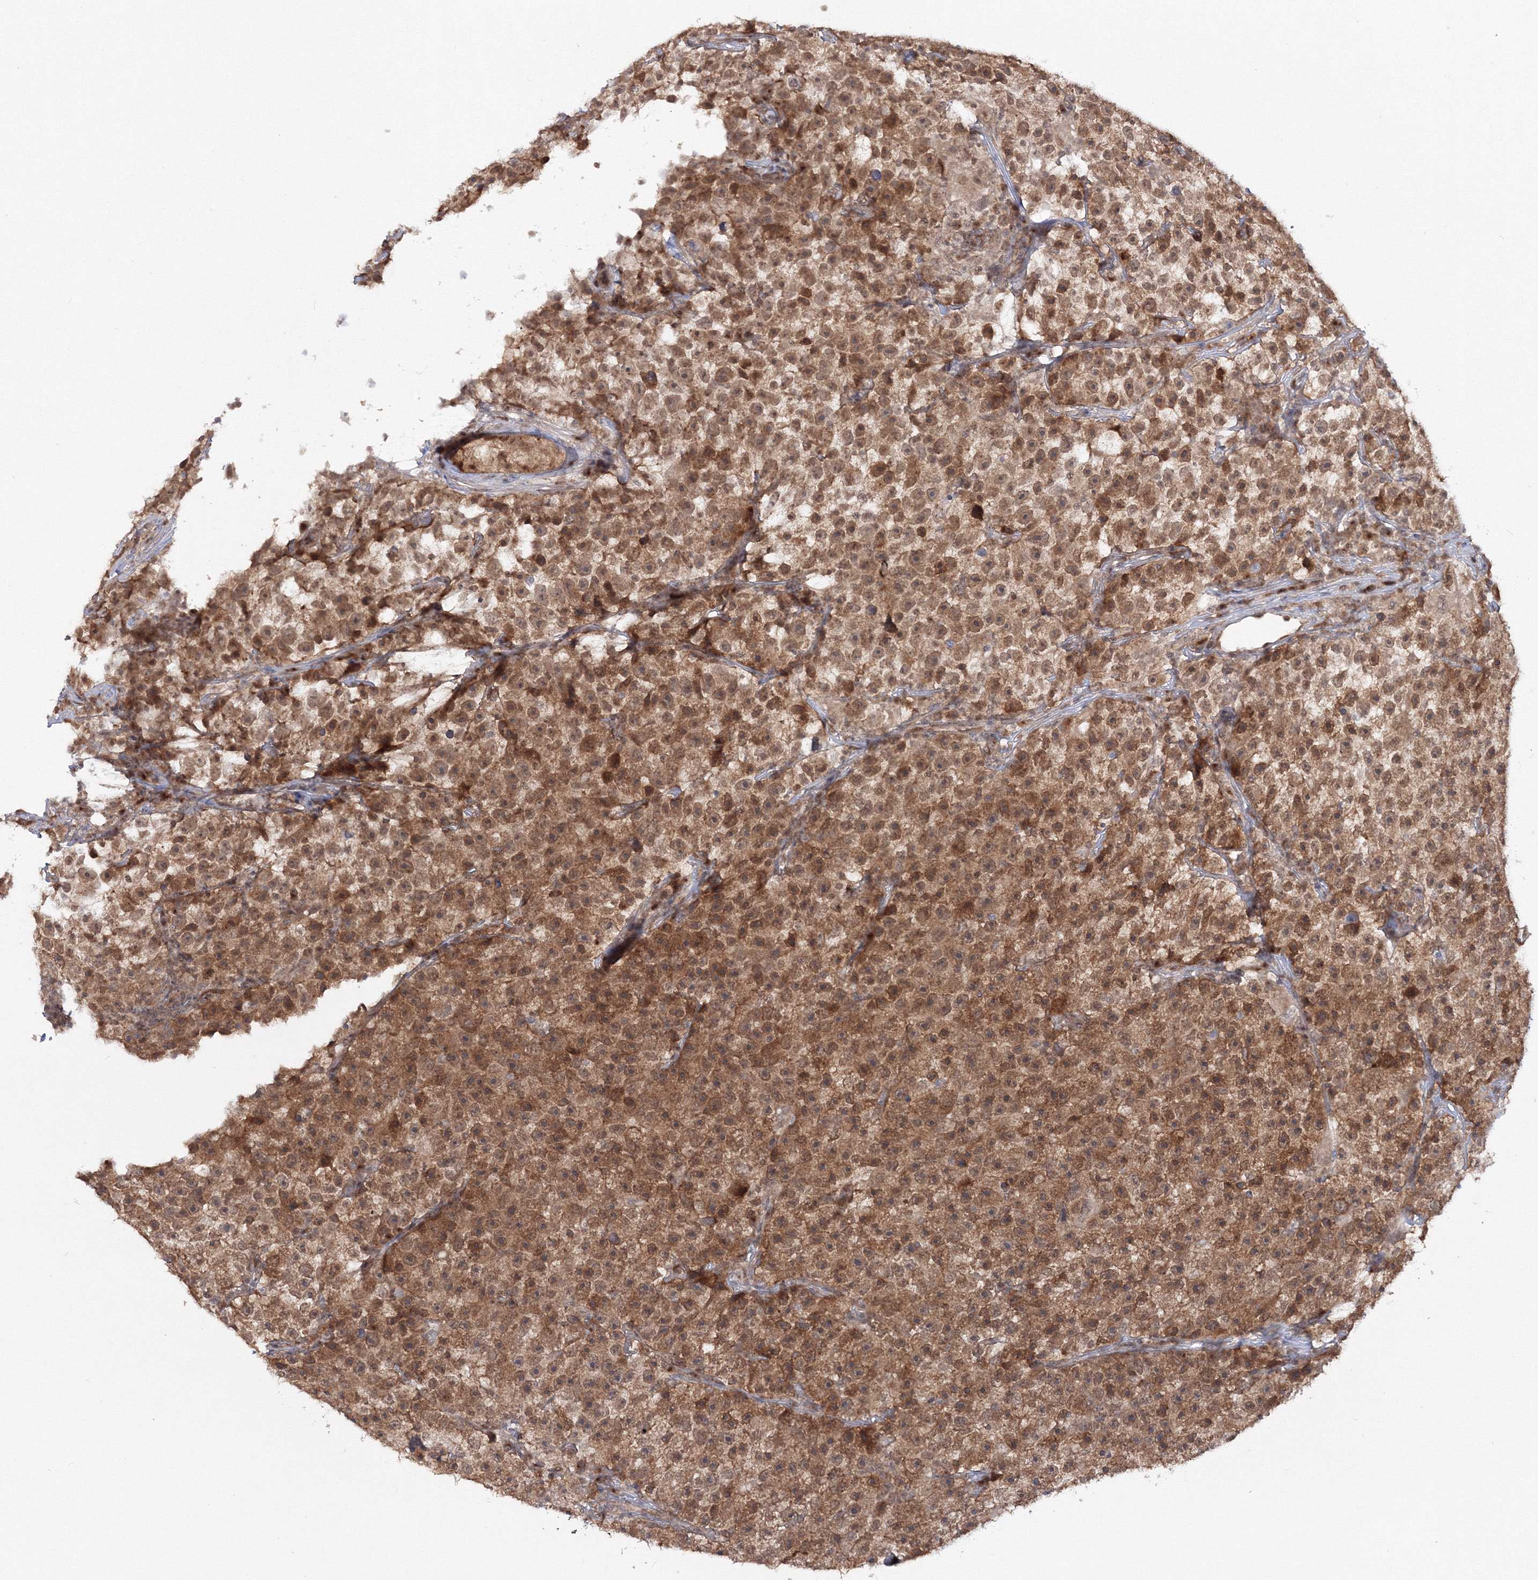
{"staining": {"intensity": "strong", "quantity": ">75%", "location": "cytoplasmic/membranous"}, "tissue": "testis cancer", "cell_type": "Tumor cells", "image_type": "cancer", "snomed": [{"axis": "morphology", "description": "Seminoma, NOS"}, {"axis": "topography", "description": "Testis"}], "caption": "A high amount of strong cytoplasmic/membranous positivity is appreciated in approximately >75% of tumor cells in testis cancer (seminoma) tissue. The staining was performed using DAB to visualize the protein expression in brown, while the nuclei were stained in blue with hematoxylin (Magnification: 20x).", "gene": "ZFAND6", "patient": {"sex": "male", "age": 22}}